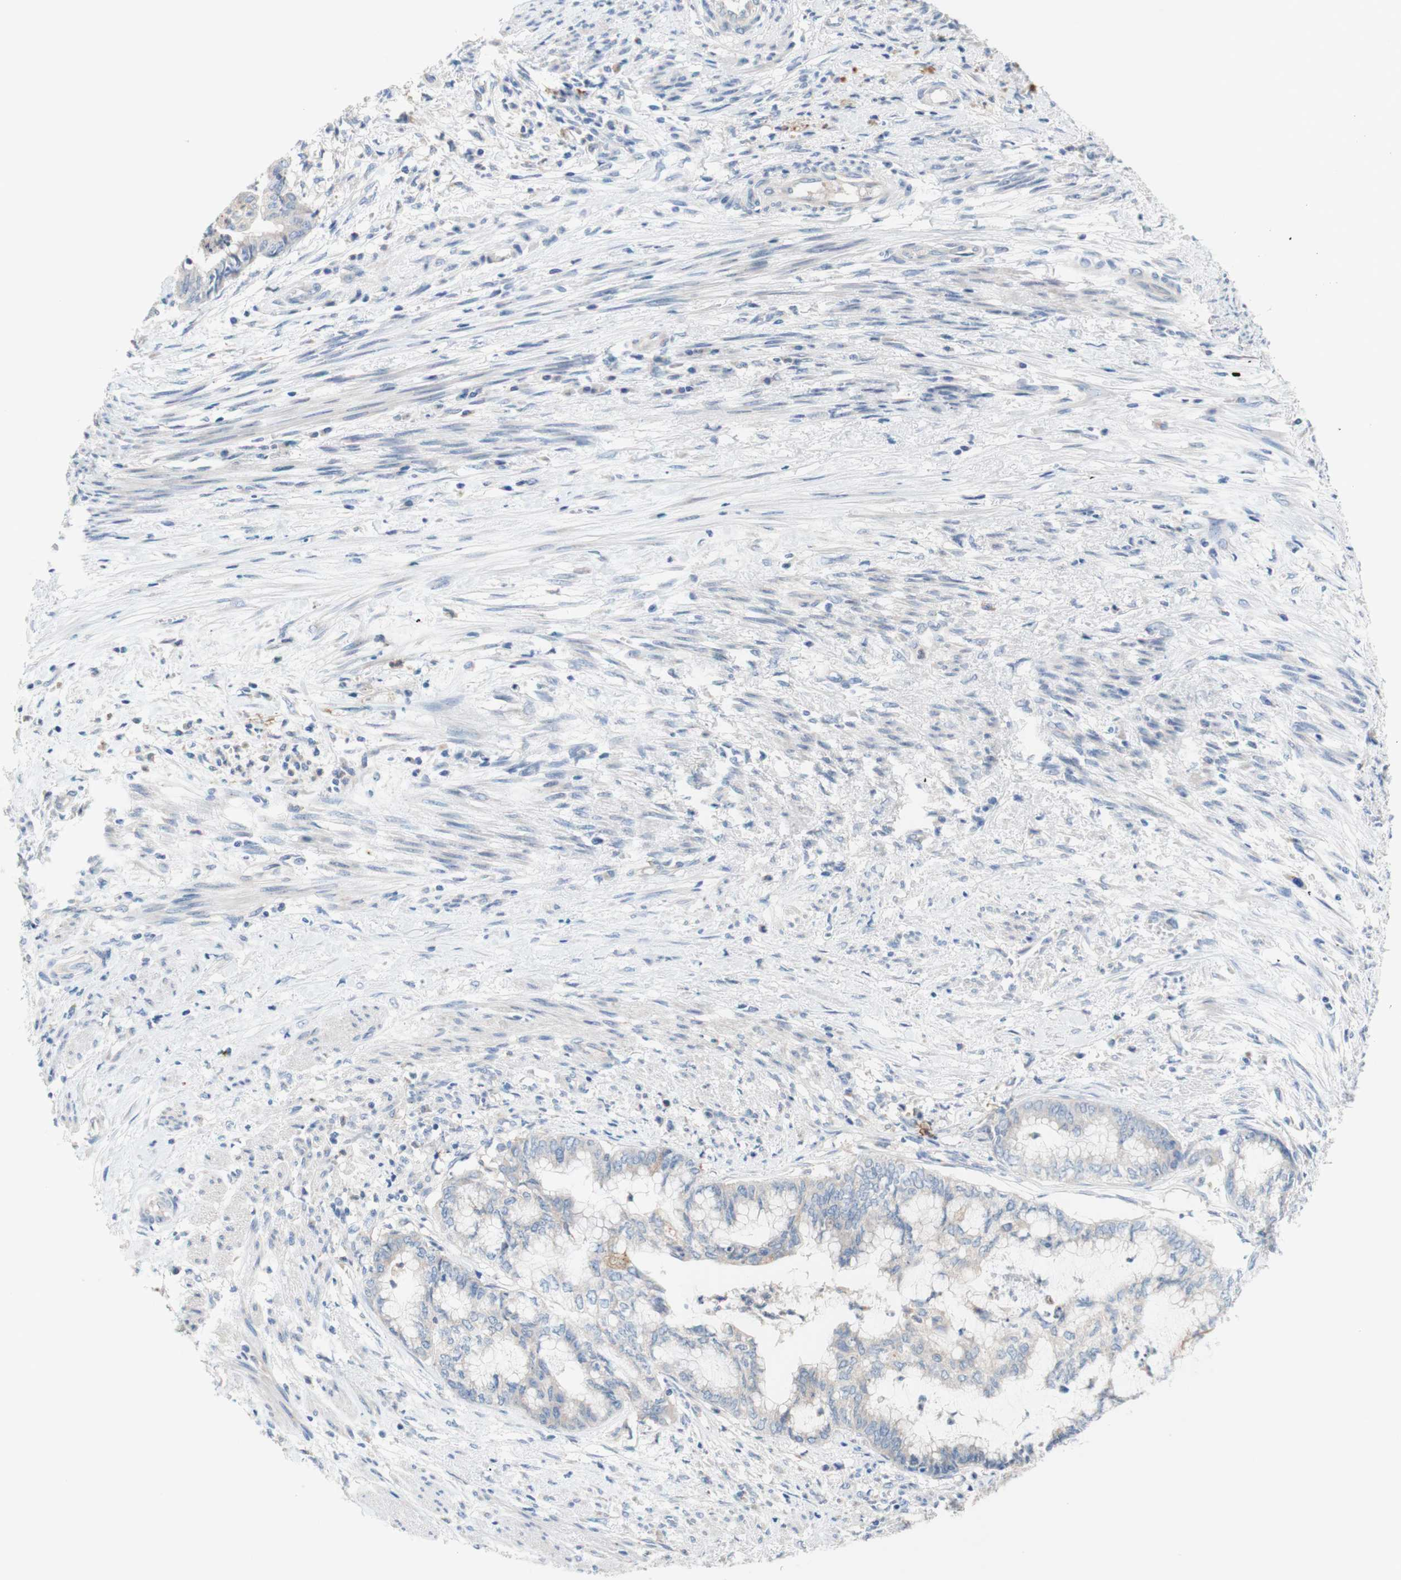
{"staining": {"intensity": "weak", "quantity": ">75%", "location": "cytoplasmic/membranous"}, "tissue": "endometrial cancer", "cell_type": "Tumor cells", "image_type": "cancer", "snomed": [{"axis": "morphology", "description": "Necrosis, NOS"}, {"axis": "morphology", "description": "Adenocarcinoma, NOS"}, {"axis": "topography", "description": "Endometrium"}], "caption": "This is an image of immunohistochemistry staining of endometrial adenocarcinoma, which shows weak expression in the cytoplasmic/membranous of tumor cells.", "gene": "F3", "patient": {"sex": "female", "age": 79}}